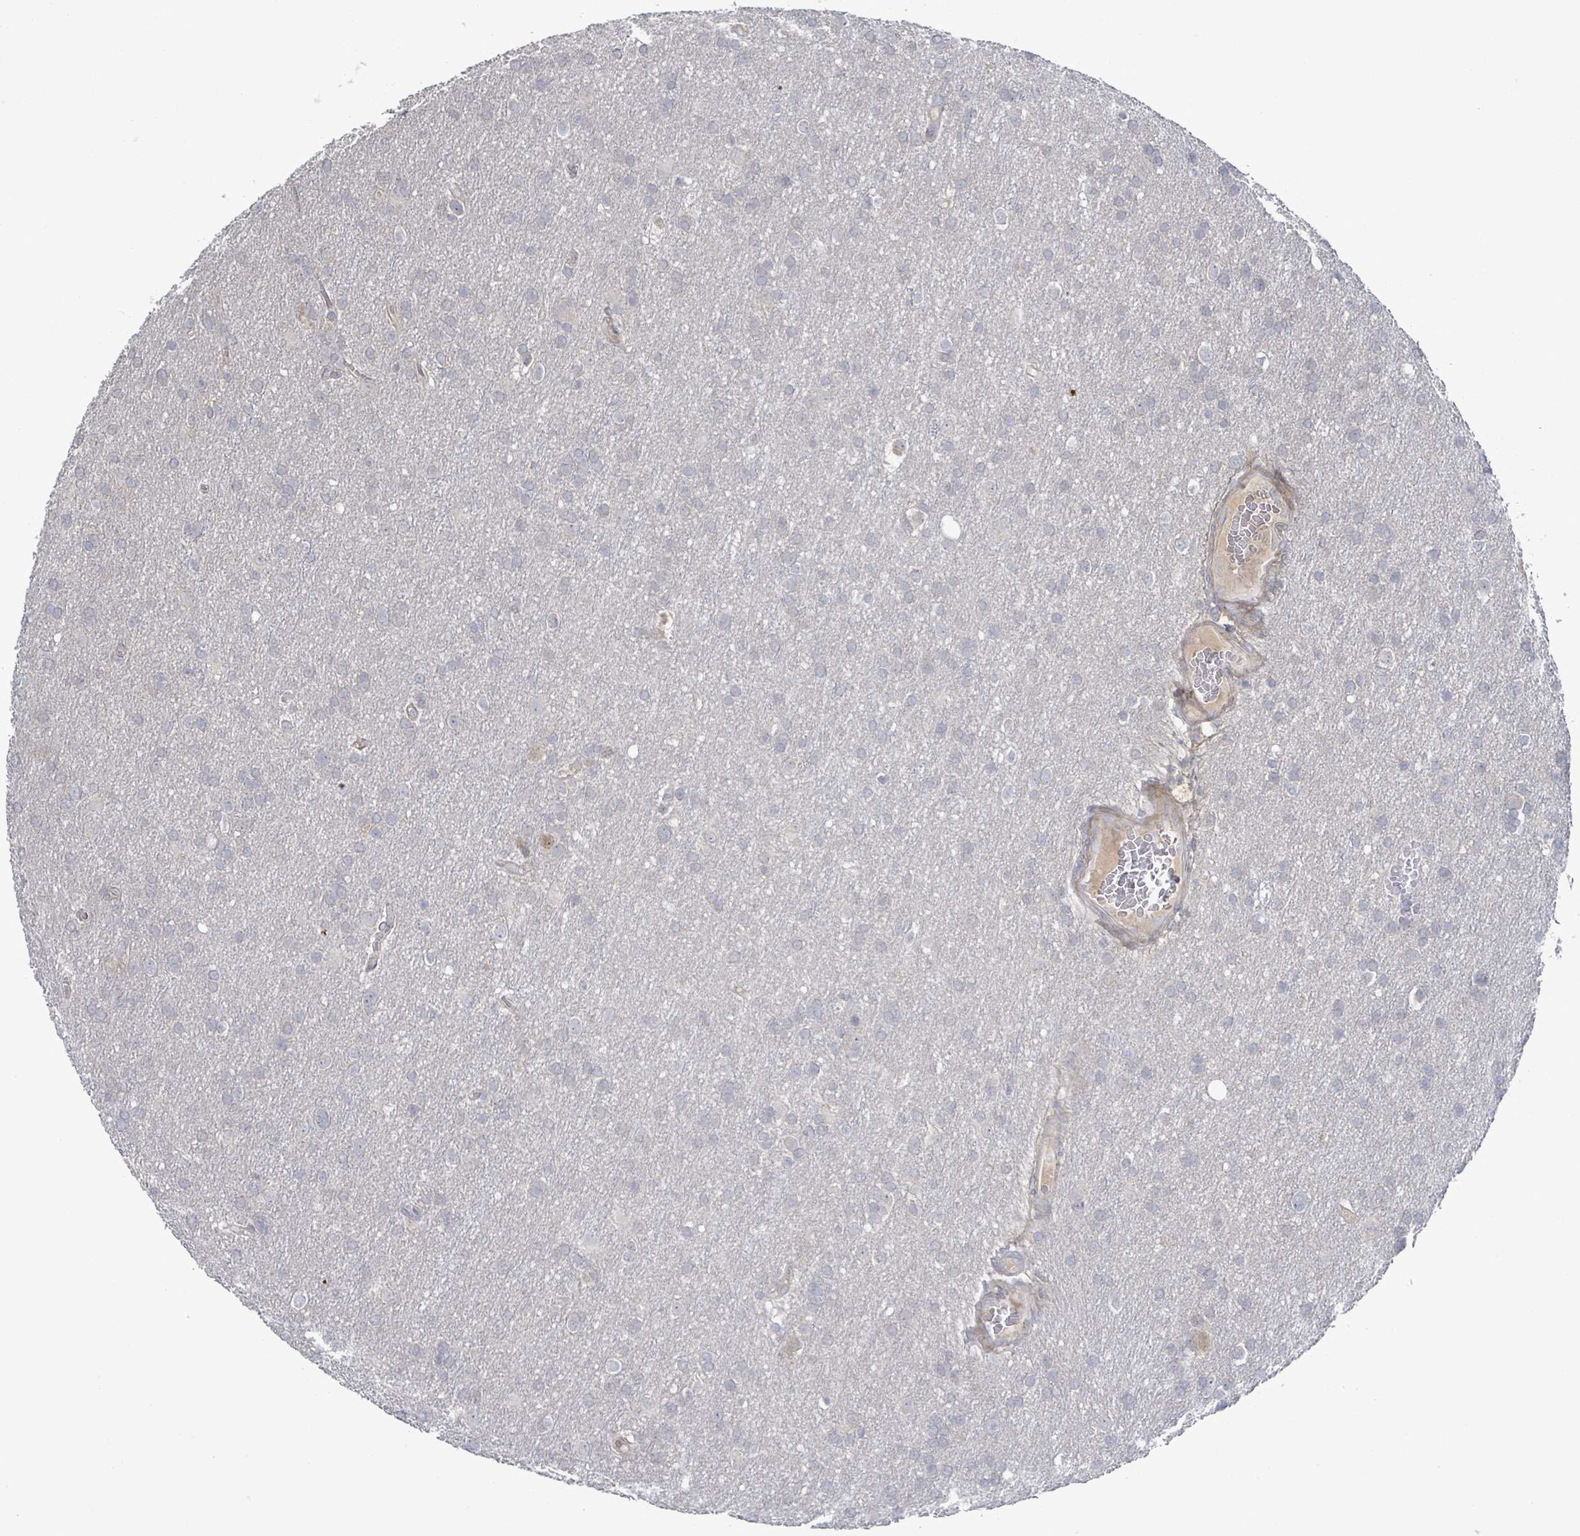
{"staining": {"intensity": "negative", "quantity": "none", "location": "none"}, "tissue": "glioma", "cell_type": "Tumor cells", "image_type": "cancer", "snomed": [{"axis": "morphology", "description": "Glioma, malignant, Low grade"}, {"axis": "topography", "description": "Brain"}], "caption": "DAB (3,3'-diaminobenzidine) immunohistochemical staining of human low-grade glioma (malignant) demonstrates no significant expression in tumor cells.", "gene": "SLIT3", "patient": {"sex": "female", "age": 32}}